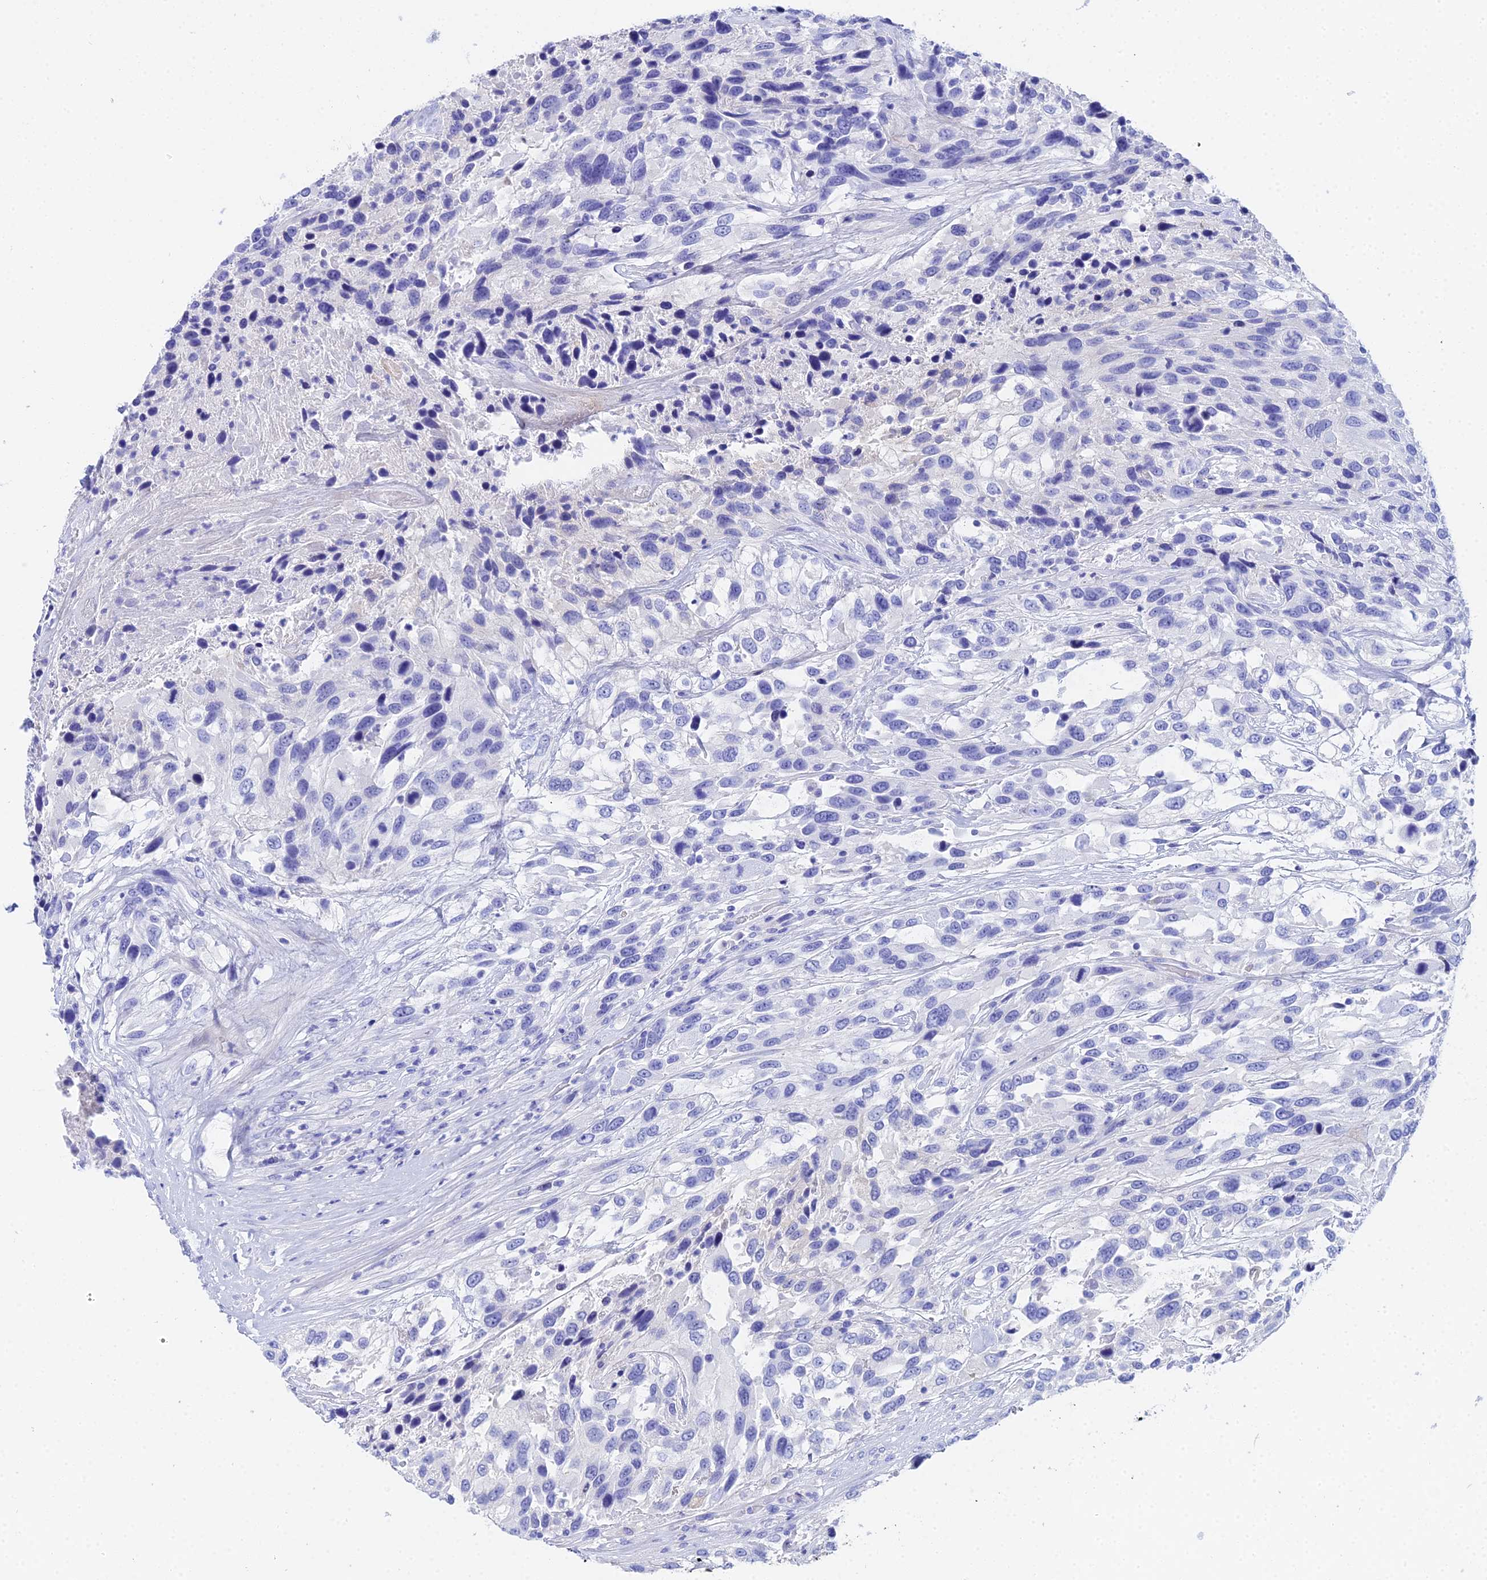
{"staining": {"intensity": "negative", "quantity": "none", "location": "none"}, "tissue": "urothelial cancer", "cell_type": "Tumor cells", "image_type": "cancer", "snomed": [{"axis": "morphology", "description": "Urothelial carcinoma, High grade"}, {"axis": "topography", "description": "Urinary bladder"}], "caption": "Human high-grade urothelial carcinoma stained for a protein using immunohistochemistry (IHC) exhibits no positivity in tumor cells.", "gene": "CELA3A", "patient": {"sex": "female", "age": 70}}